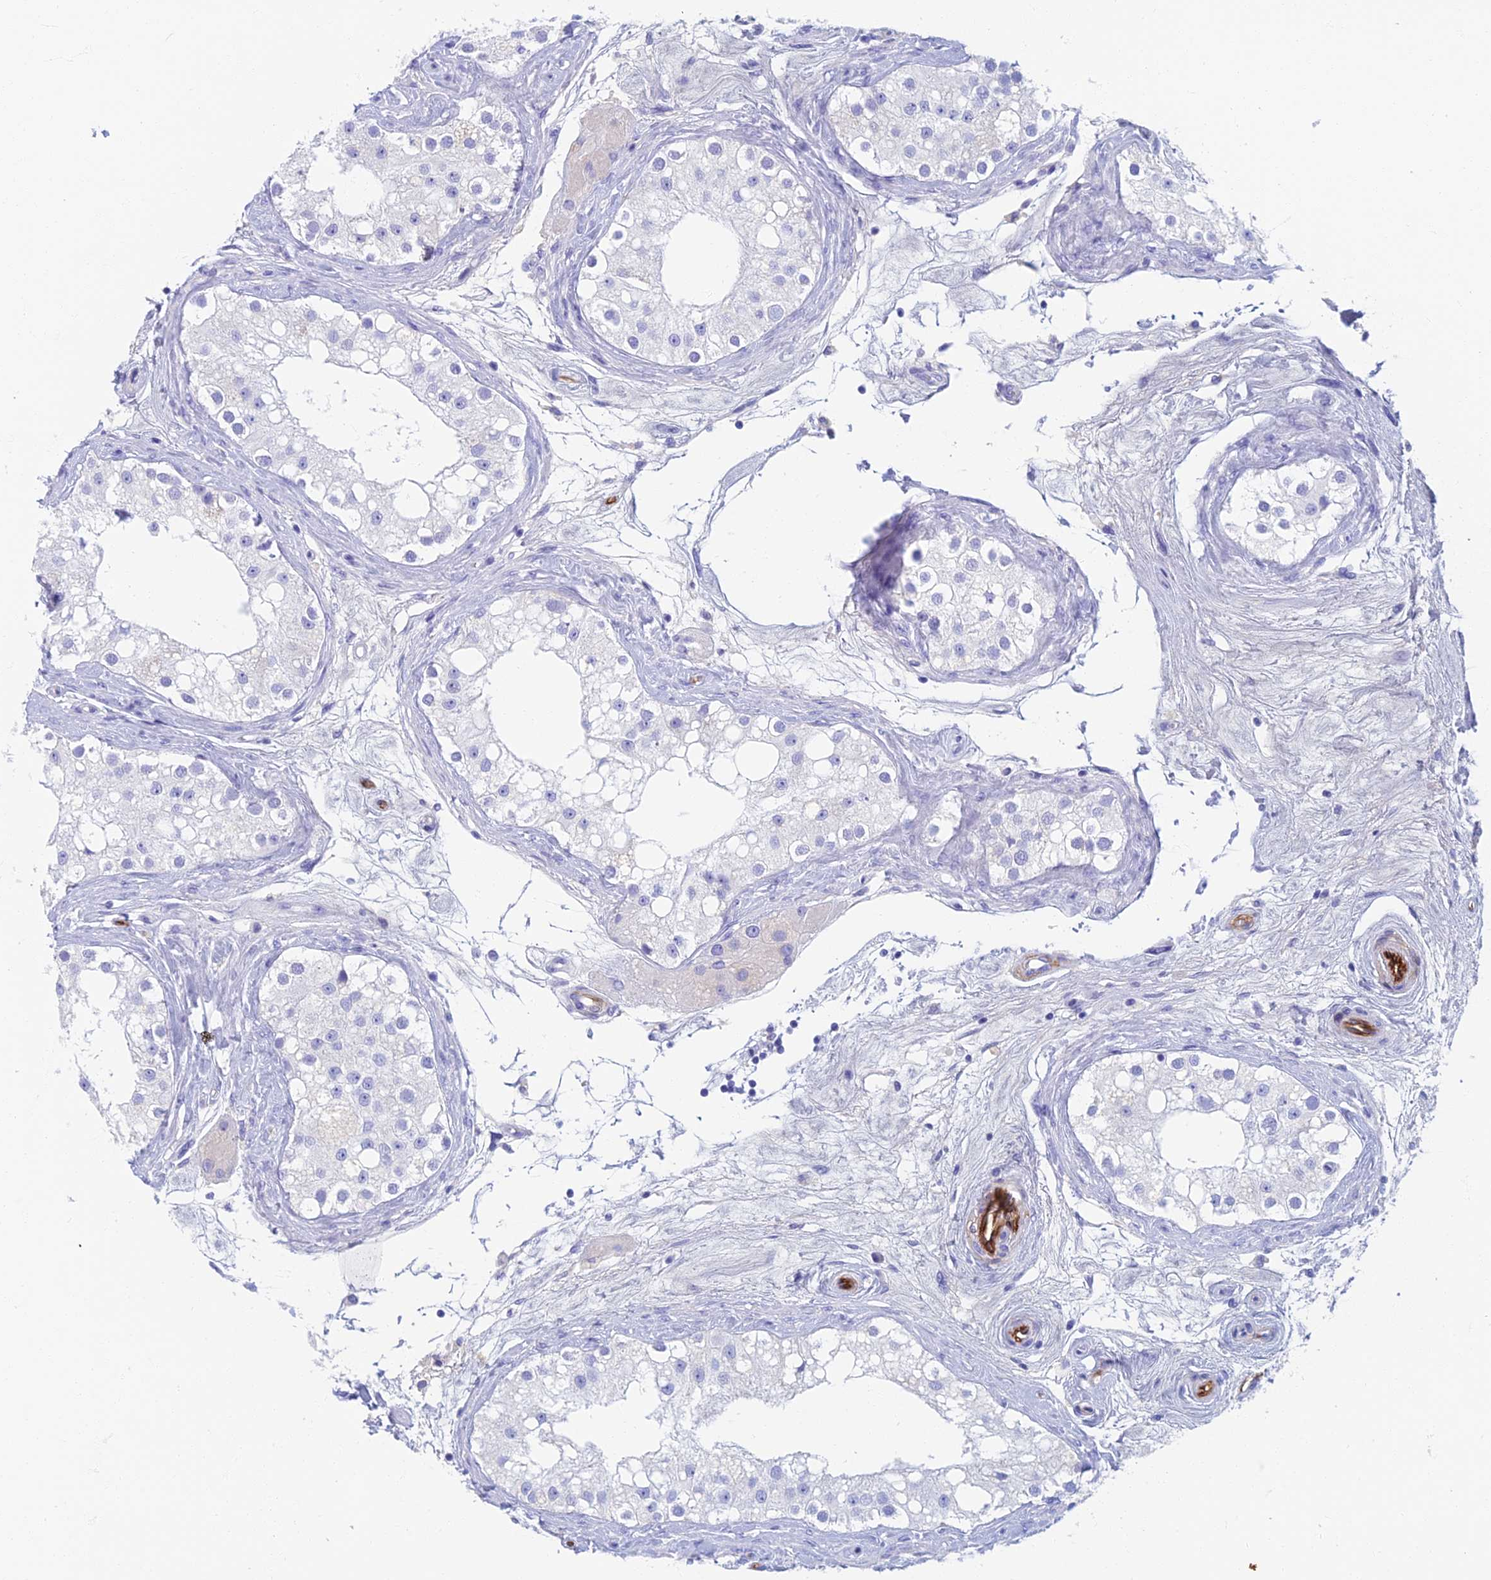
{"staining": {"intensity": "negative", "quantity": "none", "location": "none"}, "tissue": "testis", "cell_type": "Cells in seminiferous ducts", "image_type": "normal", "snomed": [{"axis": "morphology", "description": "Normal tissue, NOS"}, {"axis": "topography", "description": "Testis"}], "caption": "This is an immunohistochemistry photomicrograph of benign testis. There is no staining in cells in seminiferous ducts.", "gene": "ETFRF1", "patient": {"sex": "male", "age": 84}}